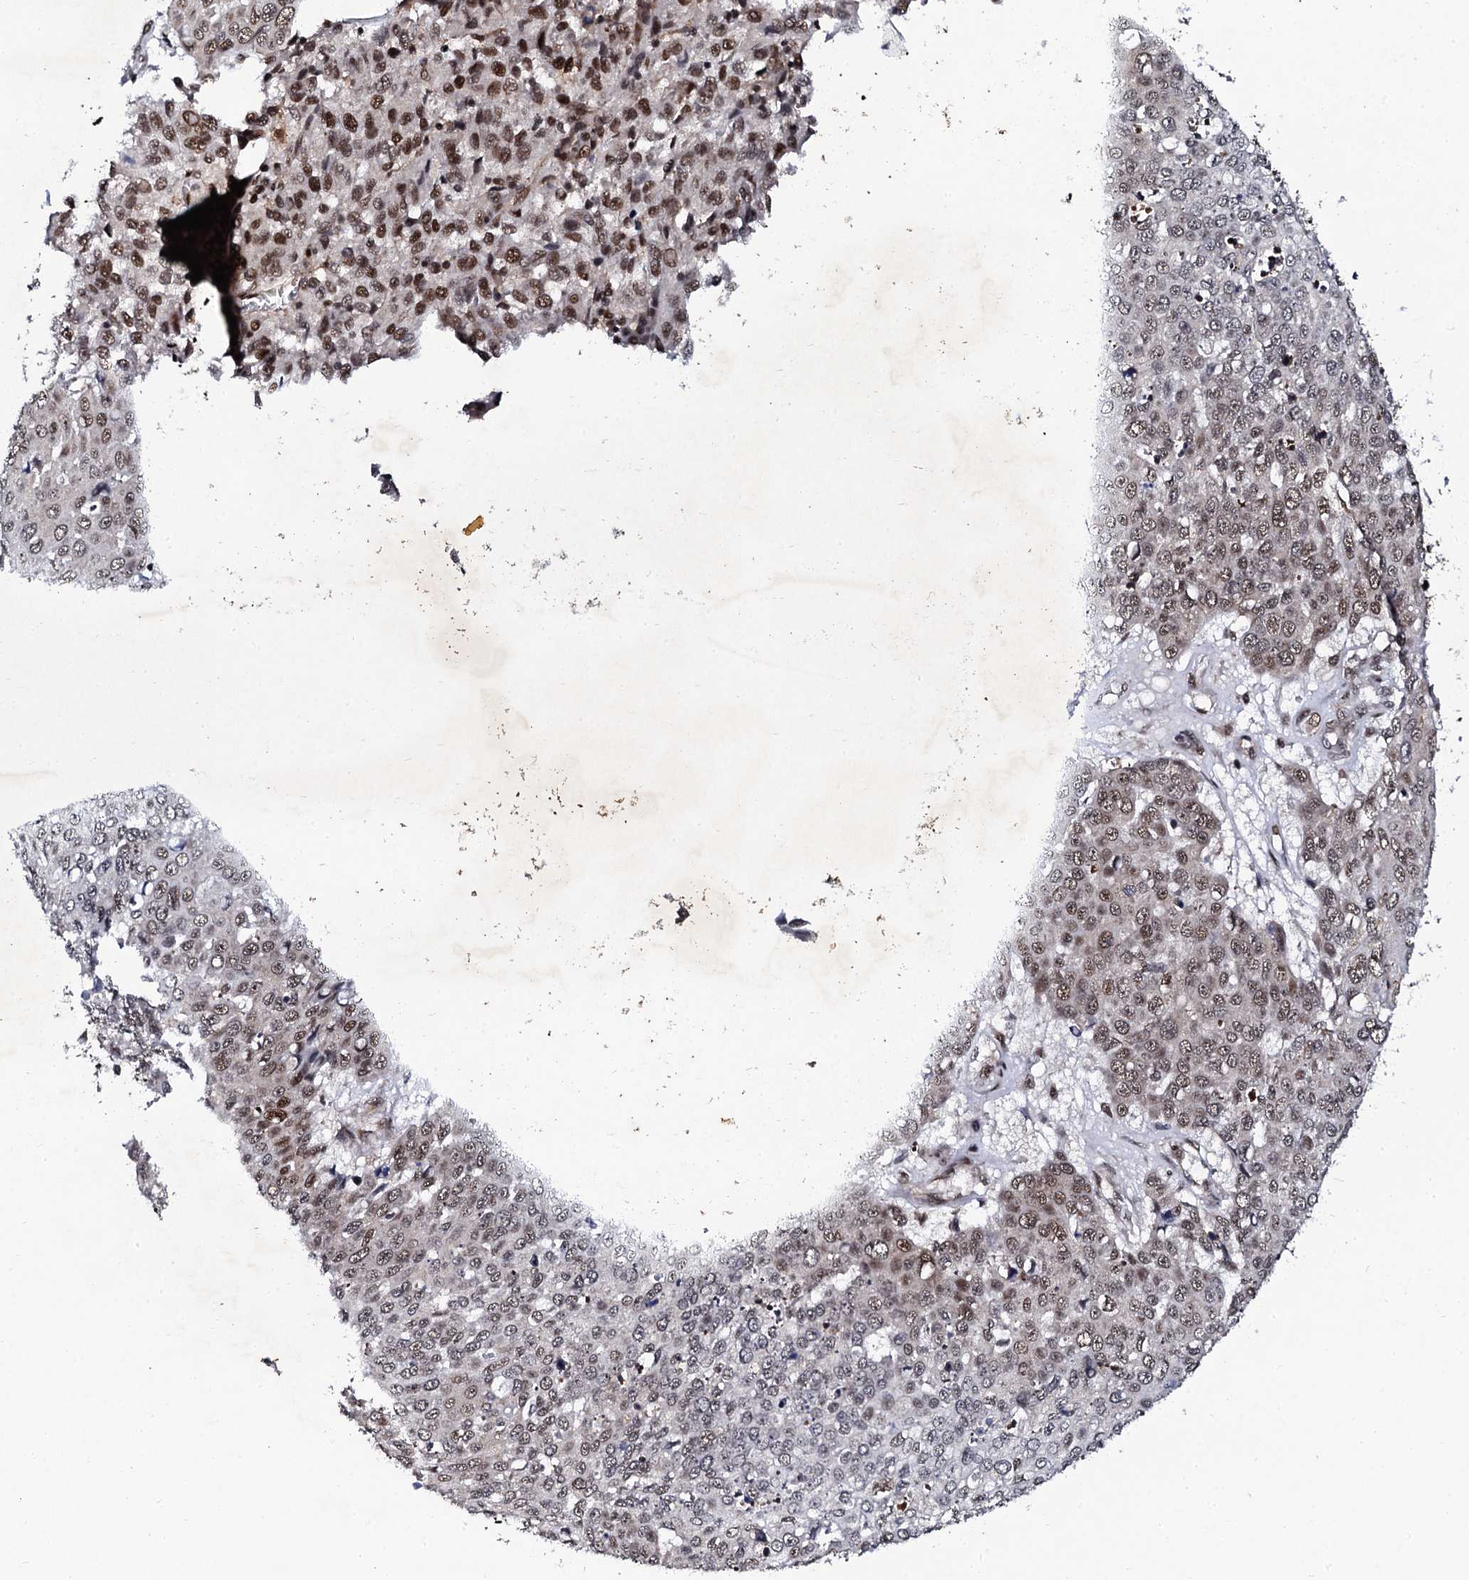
{"staining": {"intensity": "moderate", "quantity": ">75%", "location": "nuclear"}, "tissue": "skin cancer", "cell_type": "Tumor cells", "image_type": "cancer", "snomed": [{"axis": "morphology", "description": "Squamous cell carcinoma, NOS"}, {"axis": "topography", "description": "Skin"}], "caption": "This is a micrograph of immunohistochemistry (IHC) staining of skin squamous cell carcinoma, which shows moderate expression in the nuclear of tumor cells.", "gene": "CSTF3", "patient": {"sex": "male", "age": 71}}